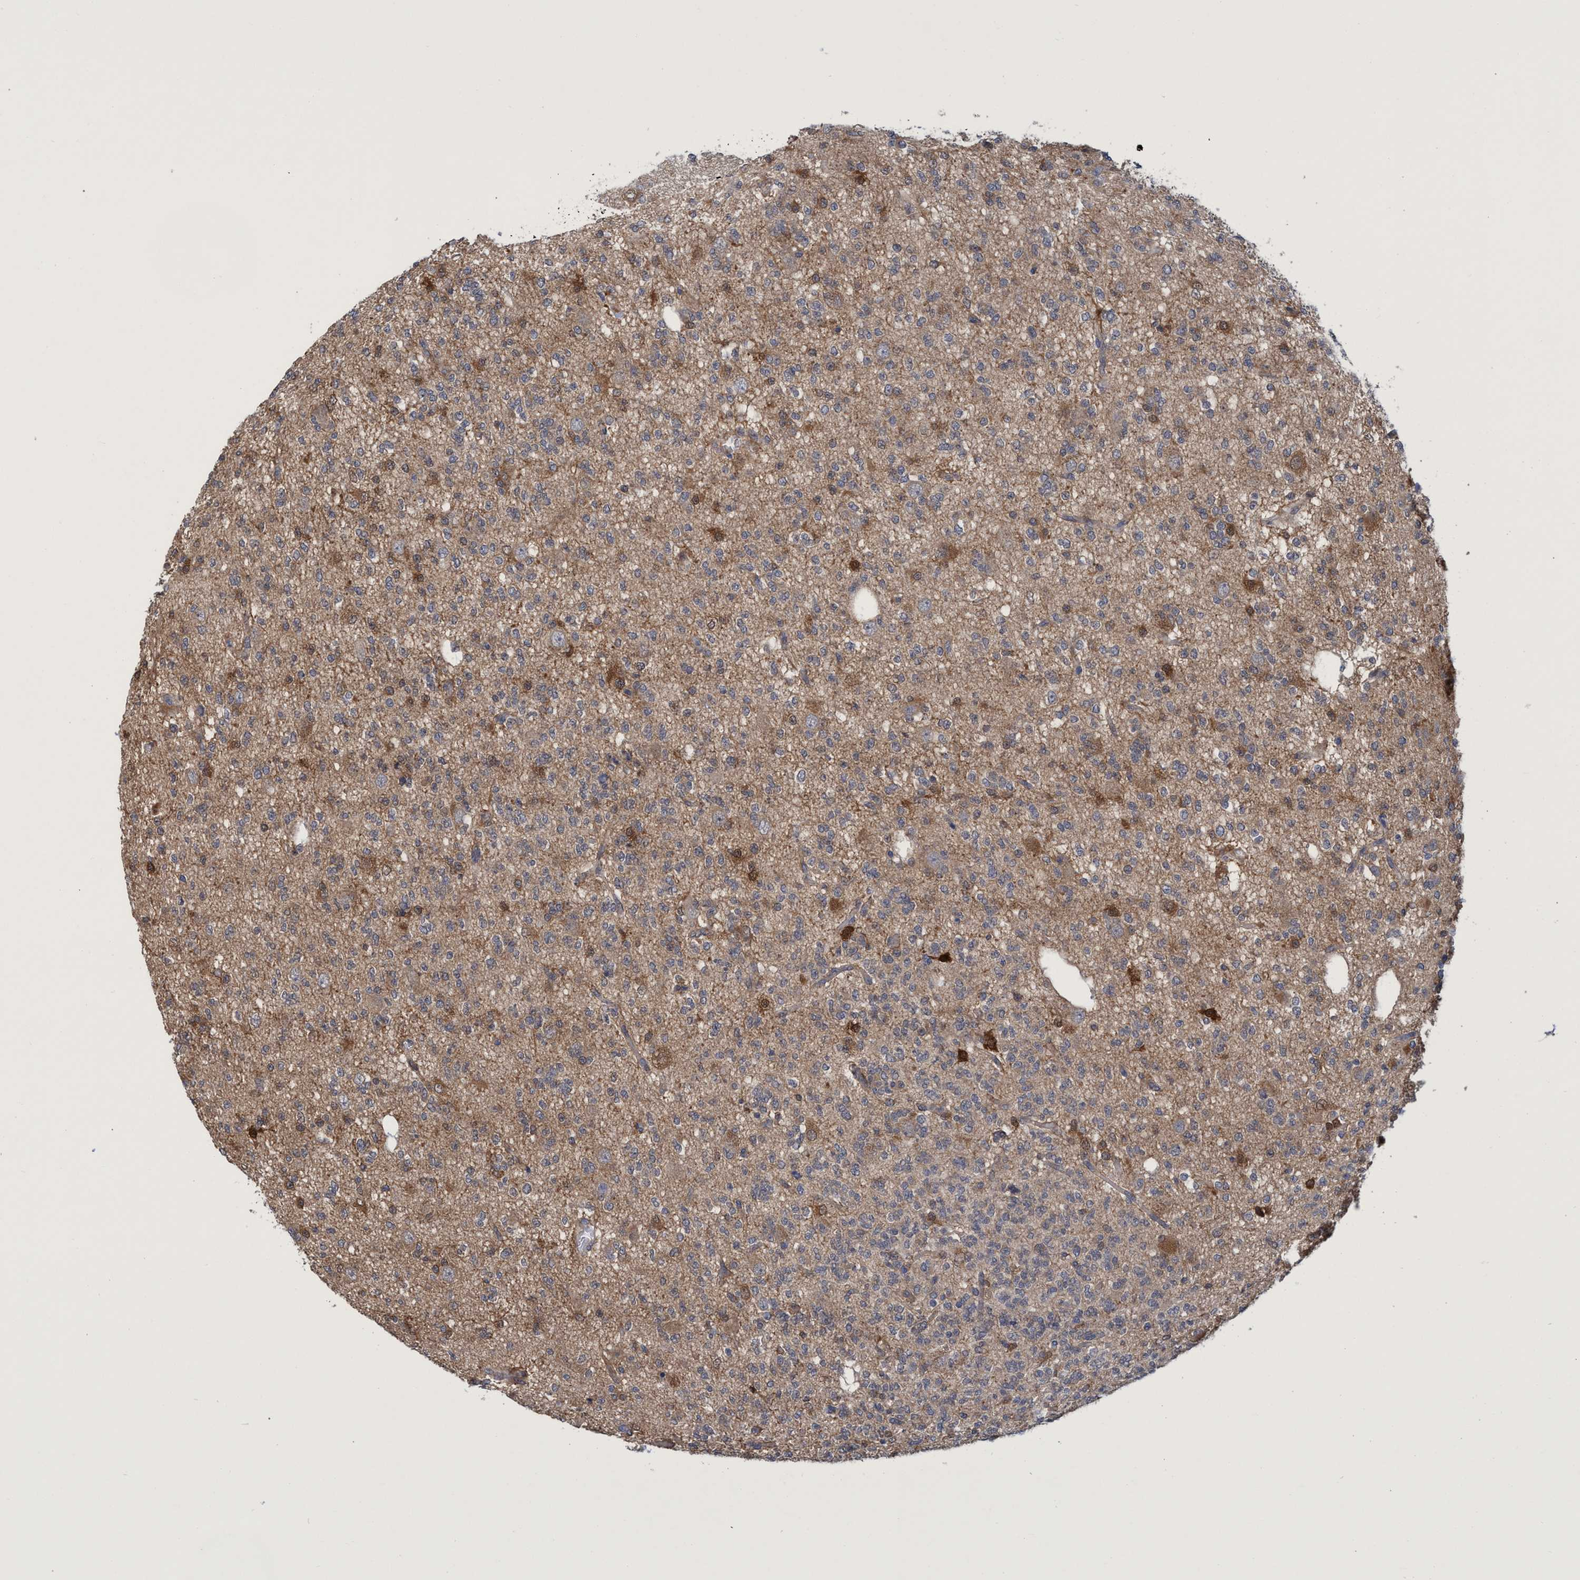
{"staining": {"intensity": "moderate", "quantity": "<25%", "location": "cytoplasmic/membranous"}, "tissue": "glioma", "cell_type": "Tumor cells", "image_type": "cancer", "snomed": [{"axis": "morphology", "description": "Glioma, malignant, Low grade"}, {"axis": "topography", "description": "Brain"}], "caption": "Immunohistochemistry staining of malignant glioma (low-grade), which shows low levels of moderate cytoplasmic/membranous staining in approximately <25% of tumor cells indicating moderate cytoplasmic/membranous protein staining. The staining was performed using DAB (brown) for protein detection and nuclei were counterstained in hematoxylin (blue).", "gene": "PNPO", "patient": {"sex": "male", "age": 38}}